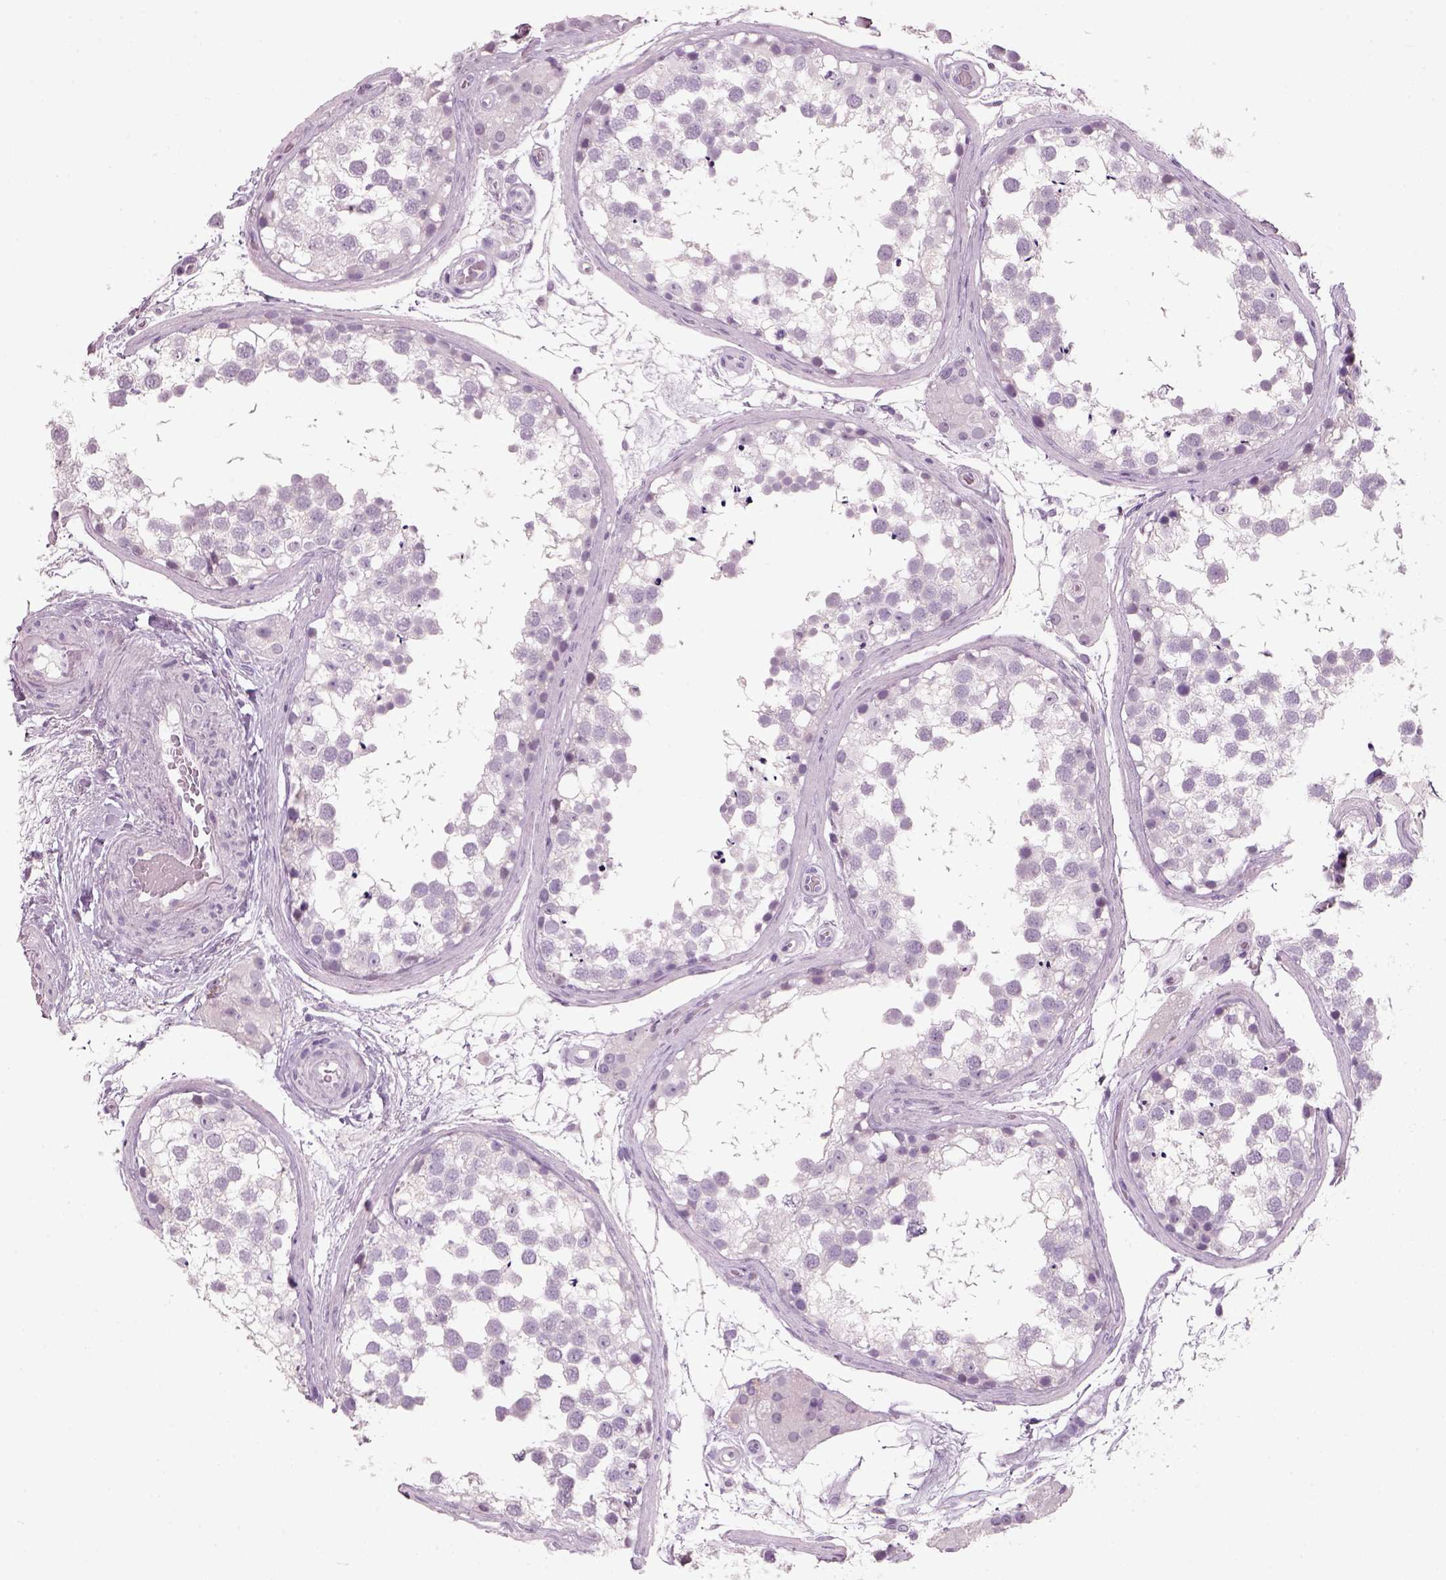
{"staining": {"intensity": "negative", "quantity": "none", "location": "none"}, "tissue": "testis", "cell_type": "Cells in seminiferous ducts", "image_type": "normal", "snomed": [{"axis": "morphology", "description": "Normal tissue, NOS"}, {"axis": "morphology", "description": "Seminoma, NOS"}, {"axis": "topography", "description": "Testis"}], "caption": "Cells in seminiferous ducts show no significant positivity in benign testis.", "gene": "SLC6A2", "patient": {"sex": "male", "age": 65}}